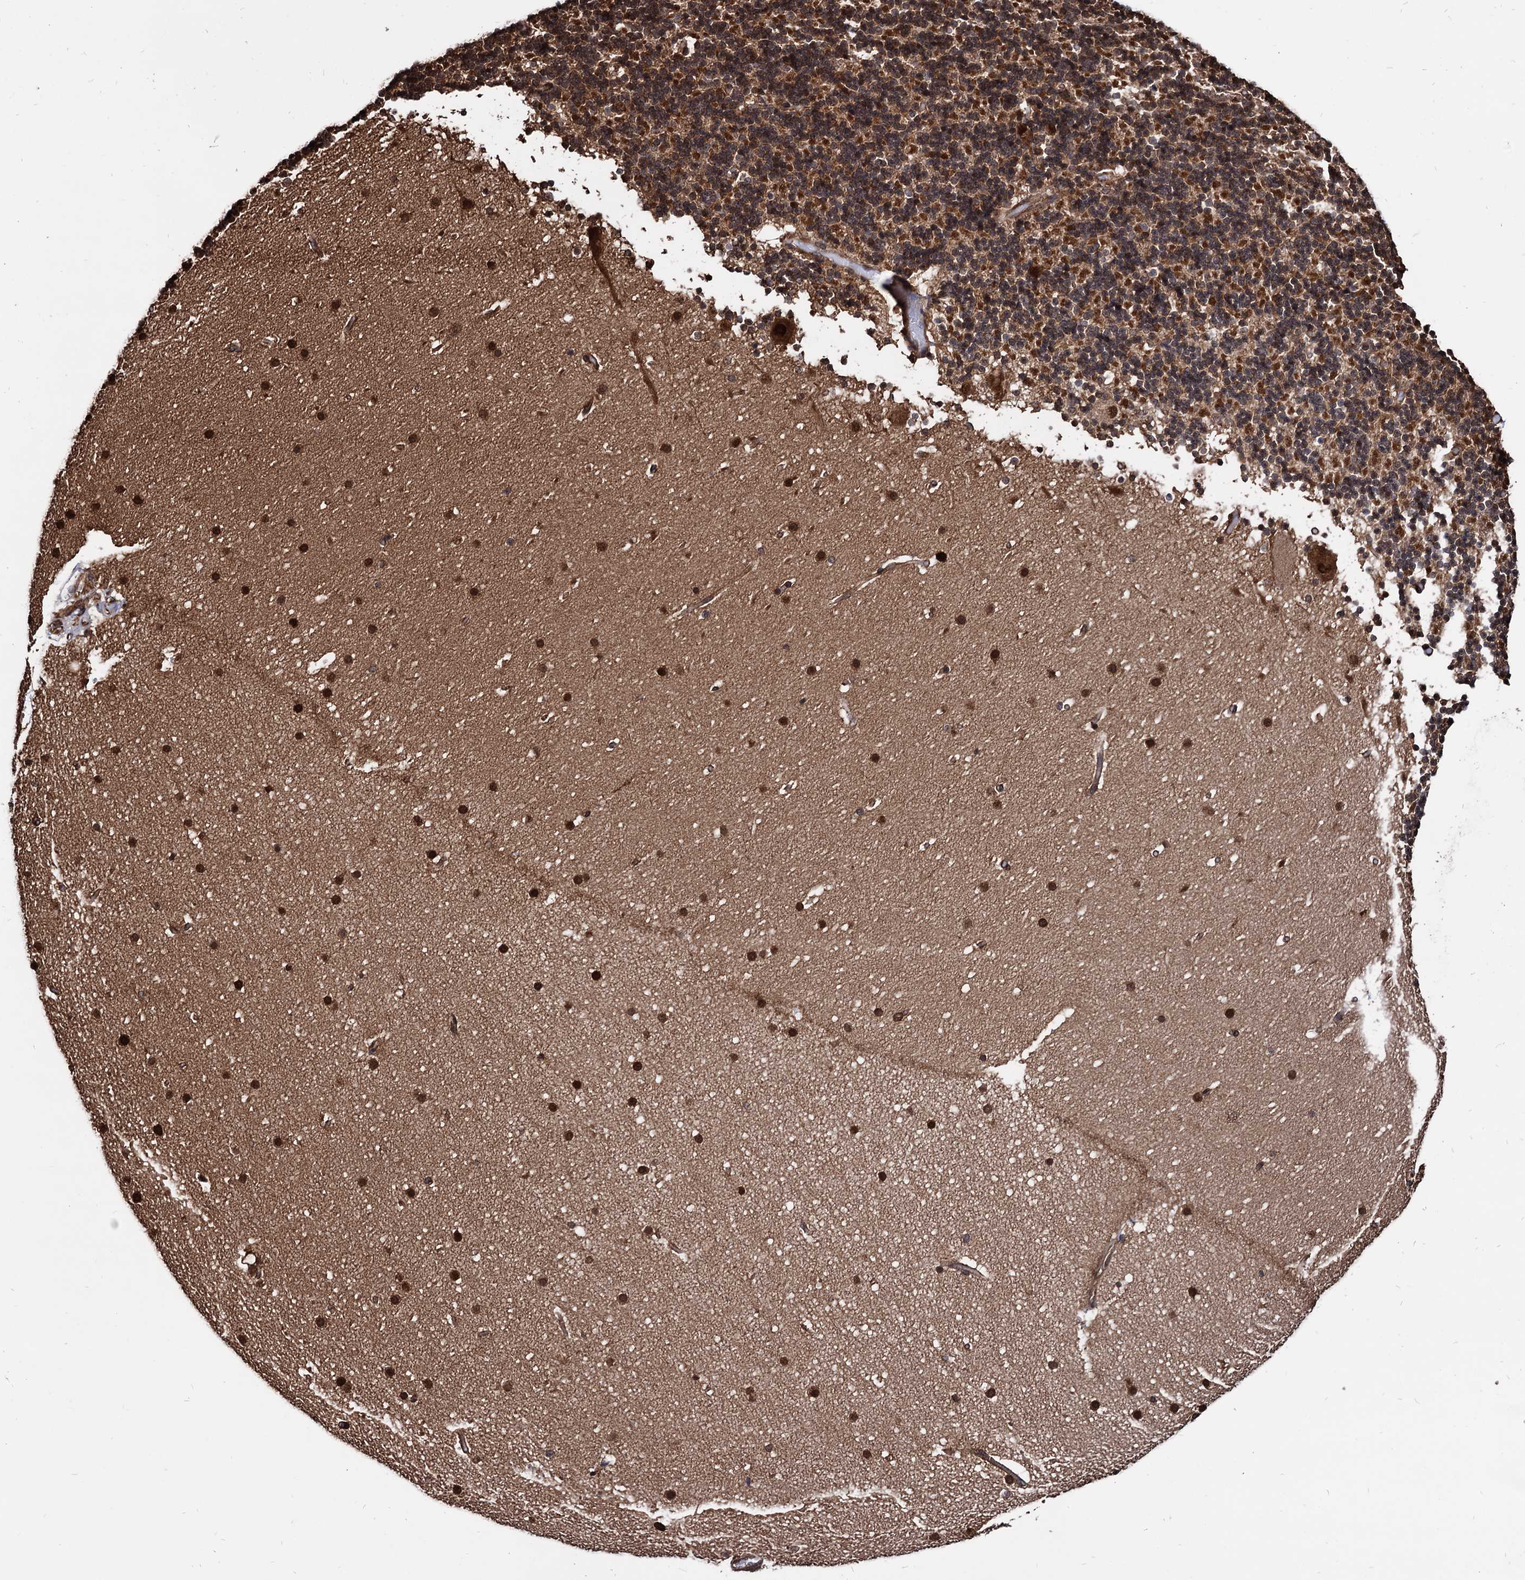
{"staining": {"intensity": "moderate", "quantity": "25%-75%", "location": "cytoplasmic/membranous,nuclear"}, "tissue": "cerebellum", "cell_type": "Cells in granular layer", "image_type": "normal", "snomed": [{"axis": "morphology", "description": "Normal tissue, NOS"}, {"axis": "topography", "description": "Cerebellum"}], "caption": "Protein analysis of benign cerebellum reveals moderate cytoplasmic/membranous,nuclear staining in about 25%-75% of cells in granular layer. The staining is performed using DAB (3,3'-diaminobenzidine) brown chromogen to label protein expression. The nuclei are counter-stained blue using hematoxylin.", "gene": "ANKRD12", "patient": {"sex": "male", "age": 57}}